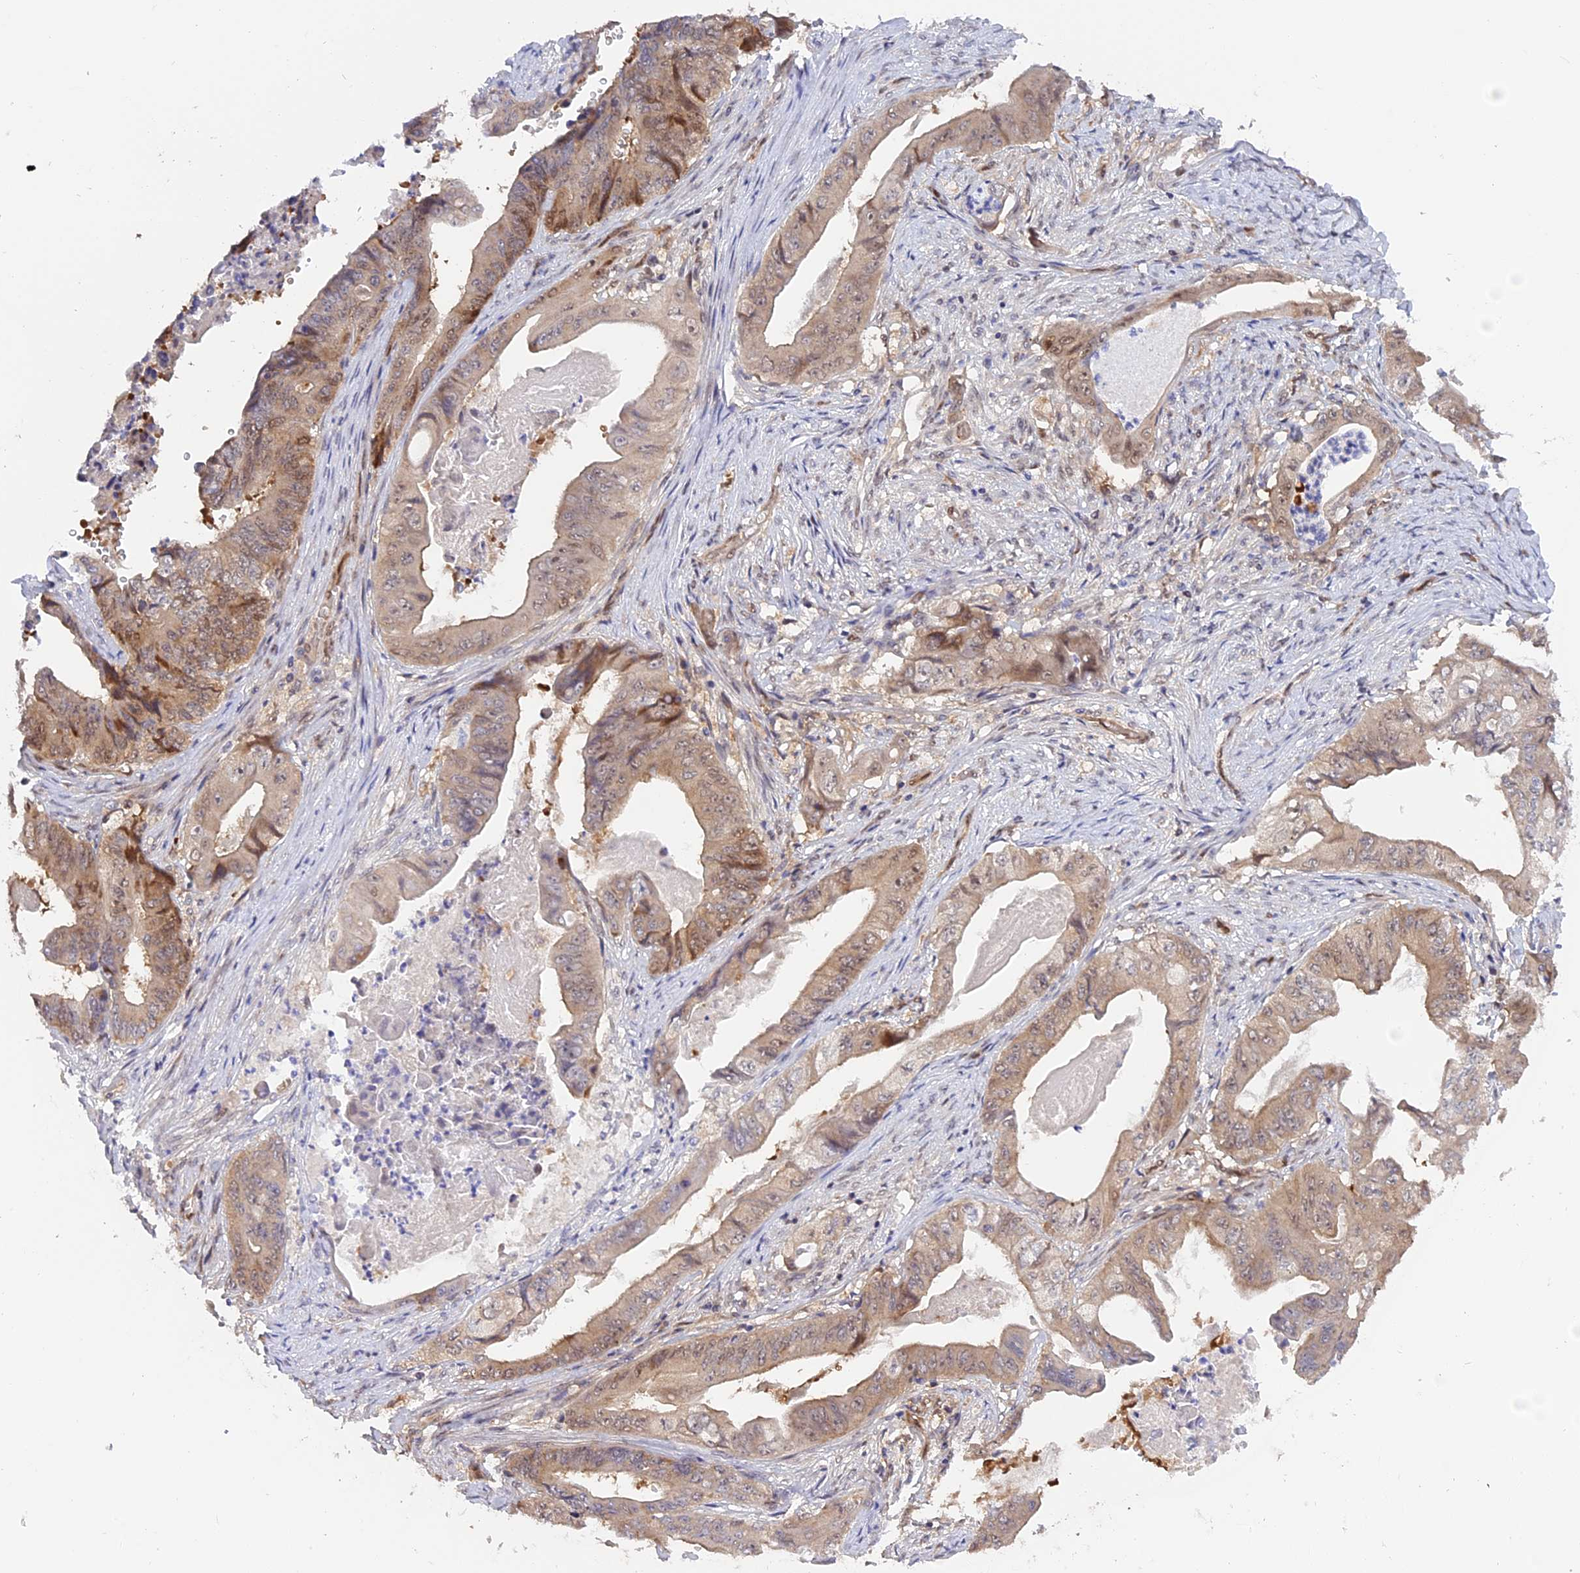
{"staining": {"intensity": "weak", "quantity": "25%-75%", "location": "cytoplasmic/membranous,nuclear"}, "tissue": "stomach cancer", "cell_type": "Tumor cells", "image_type": "cancer", "snomed": [{"axis": "morphology", "description": "Adenocarcinoma, NOS"}, {"axis": "topography", "description": "Stomach"}], "caption": "This micrograph displays IHC staining of stomach cancer, with low weak cytoplasmic/membranous and nuclear expression in about 25%-75% of tumor cells.", "gene": "ZNF428", "patient": {"sex": "female", "age": 73}}